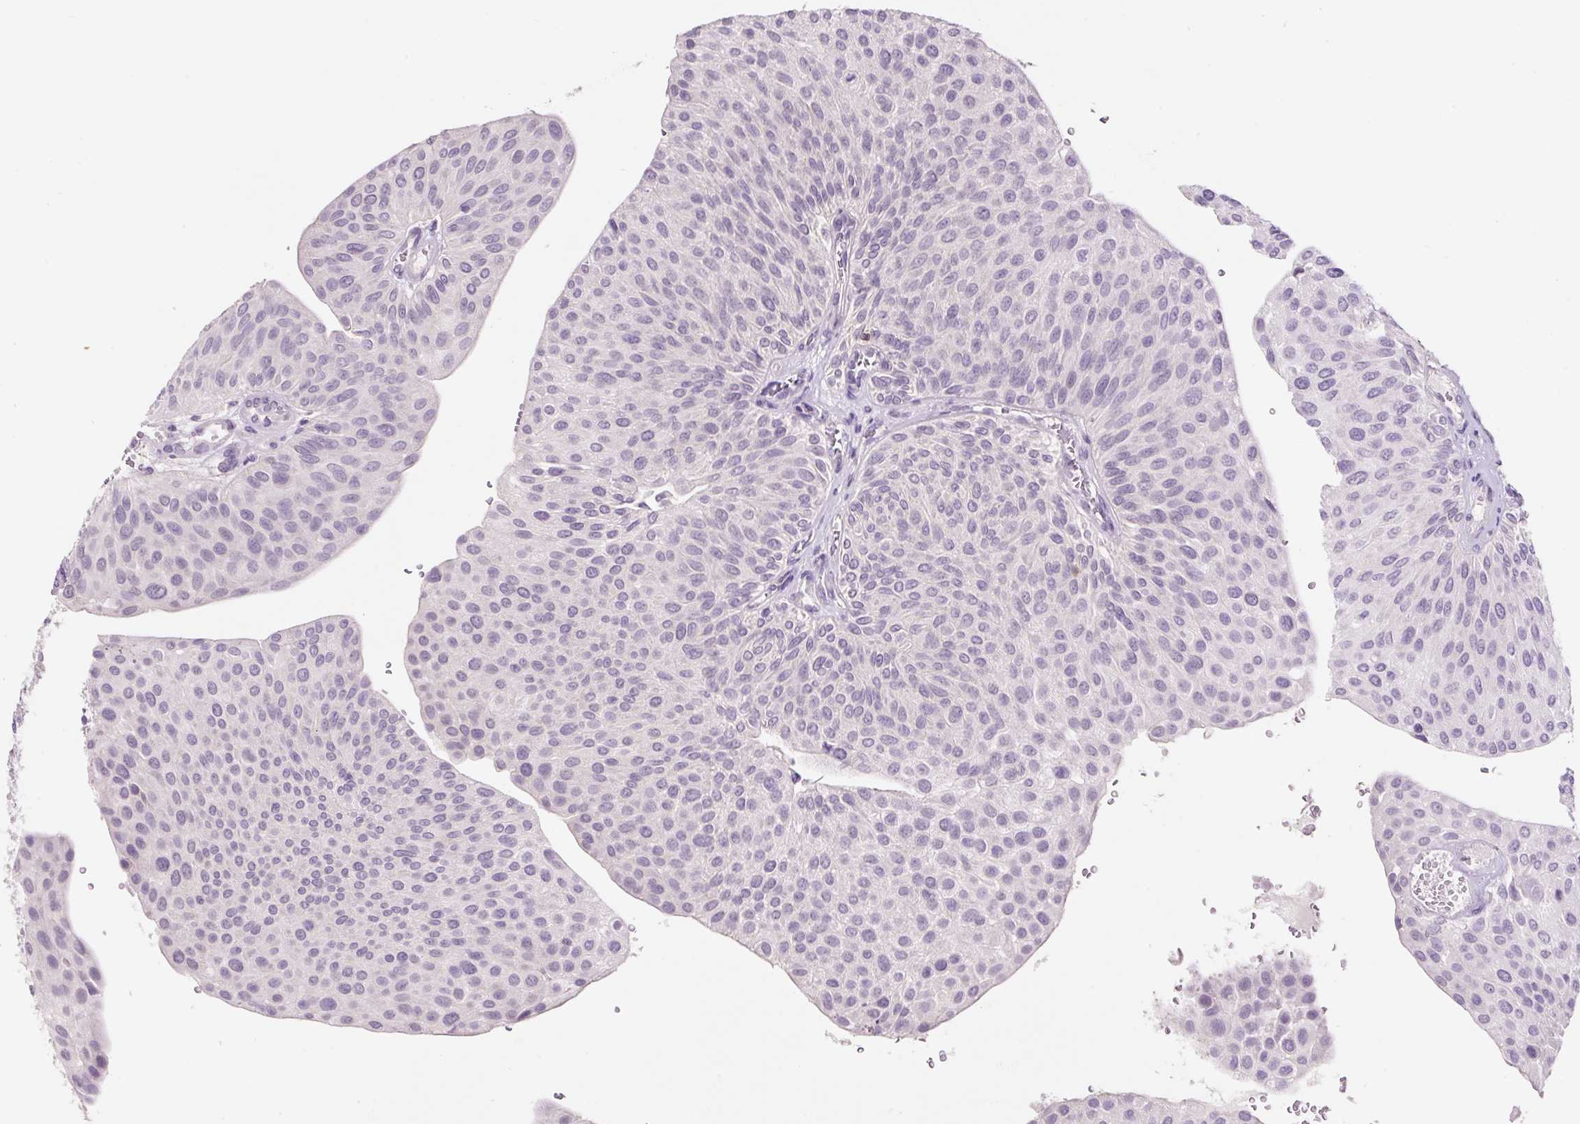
{"staining": {"intensity": "negative", "quantity": "none", "location": "none"}, "tissue": "urothelial cancer", "cell_type": "Tumor cells", "image_type": "cancer", "snomed": [{"axis": "morphology", "description": "Urothelial carcinoma, NOS"}, {"axis": "topography", "description": "Urinary bladder"}], "caption": "This histopathology image is of urothelial cancer stained with immunohistochemistry (IHC) to label a protein in brown with the nuclei are counter-stained blue. There is no positivity in tumor cells.", "gene": "SYP", "patient": {"sex": "male", "age": 67}}